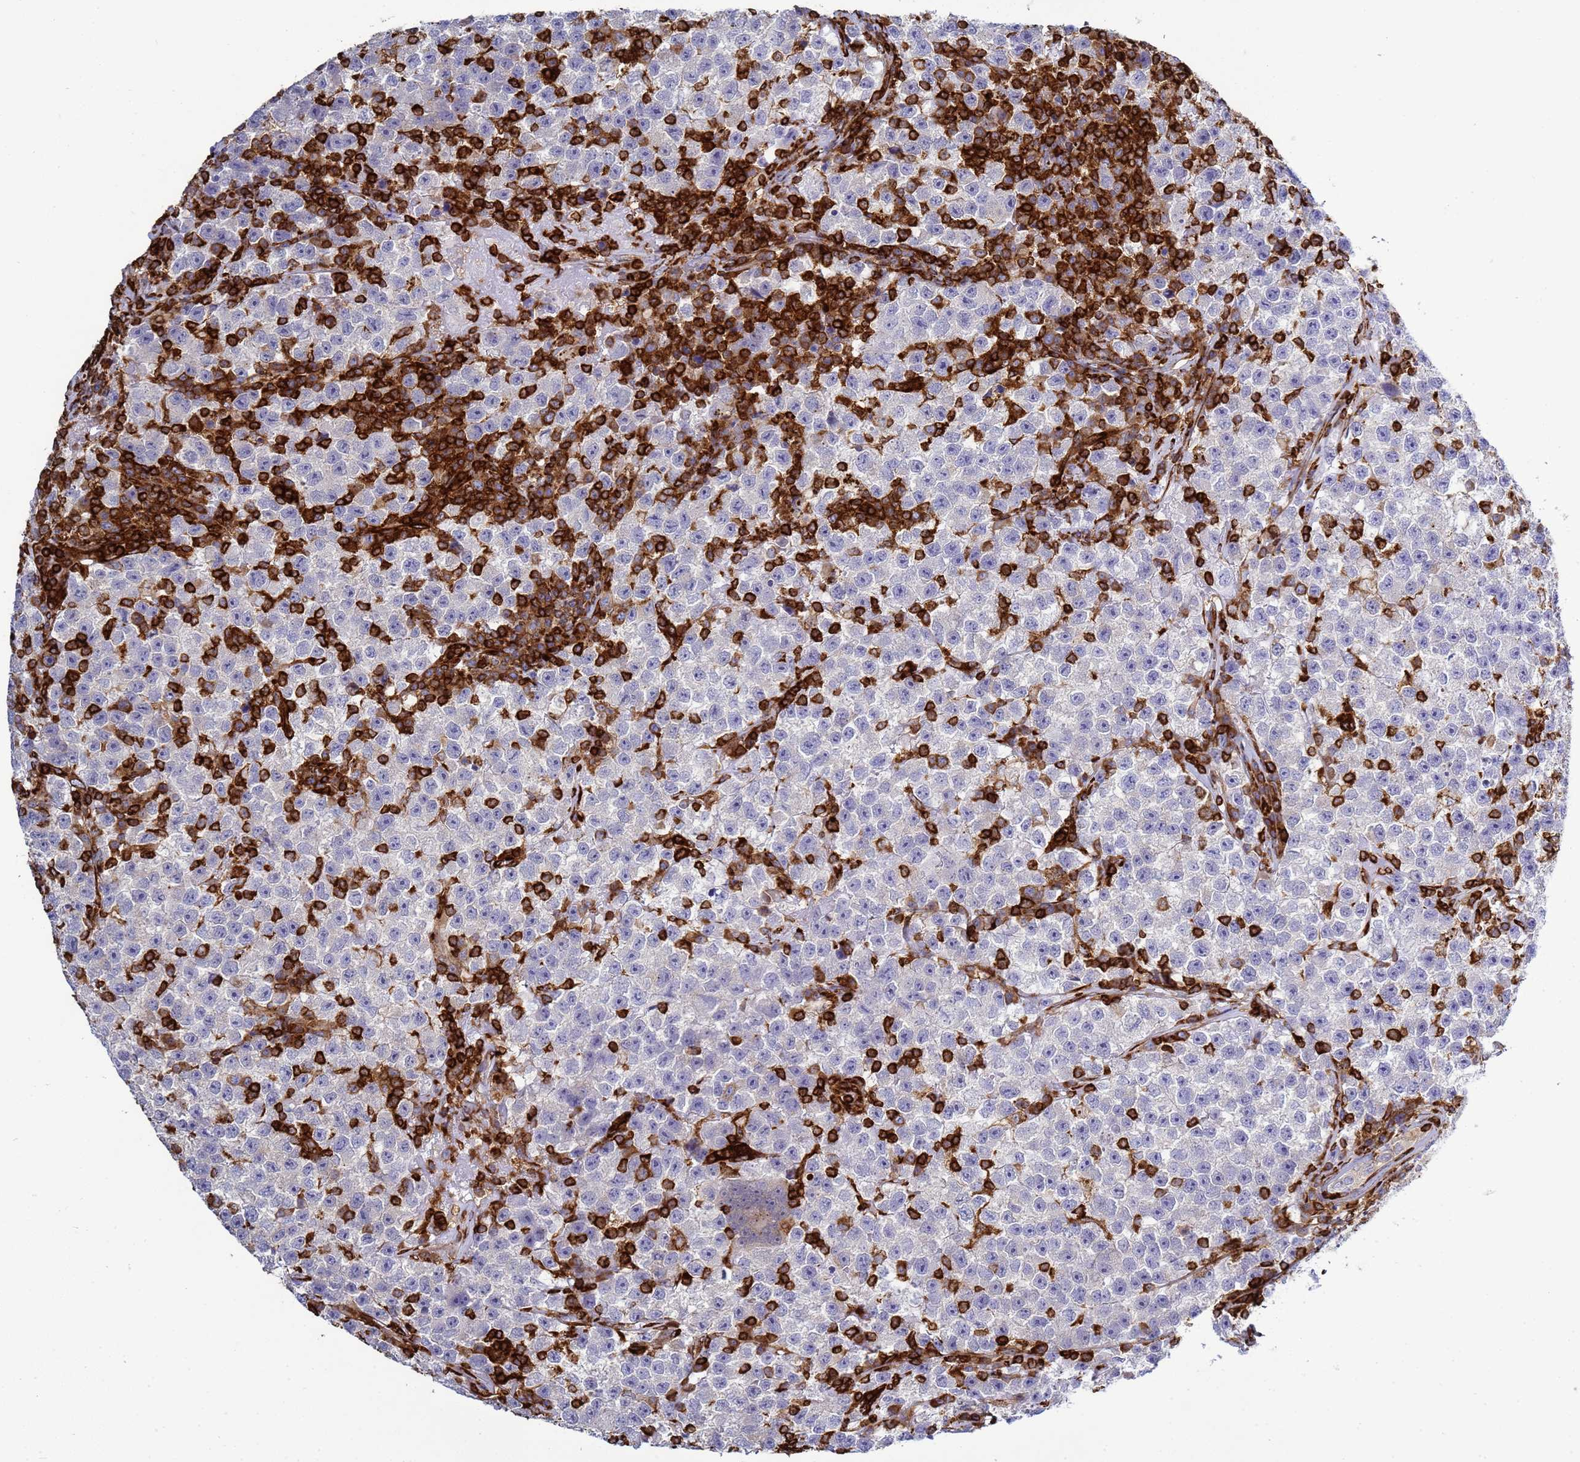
{"staining": {"intensity": "negative", "quantity": "none", "location": "none"}, "tissue": "testis cancer", "cell_type": "Tumor cells", "image_type": "cancer", "snomed": [{"axis": "morphology", "description": "Seminoma, NOS"}, {"axis": "topography", "description": "Testis"}], "caption": "Immunohistochemistry (IHC) image of human testis seminoma stained for a protein (brown), which reveals no staining in tumor cells.", "gene": "ZBTB8OS", "patient": {"sex": "male", "age": 22}}